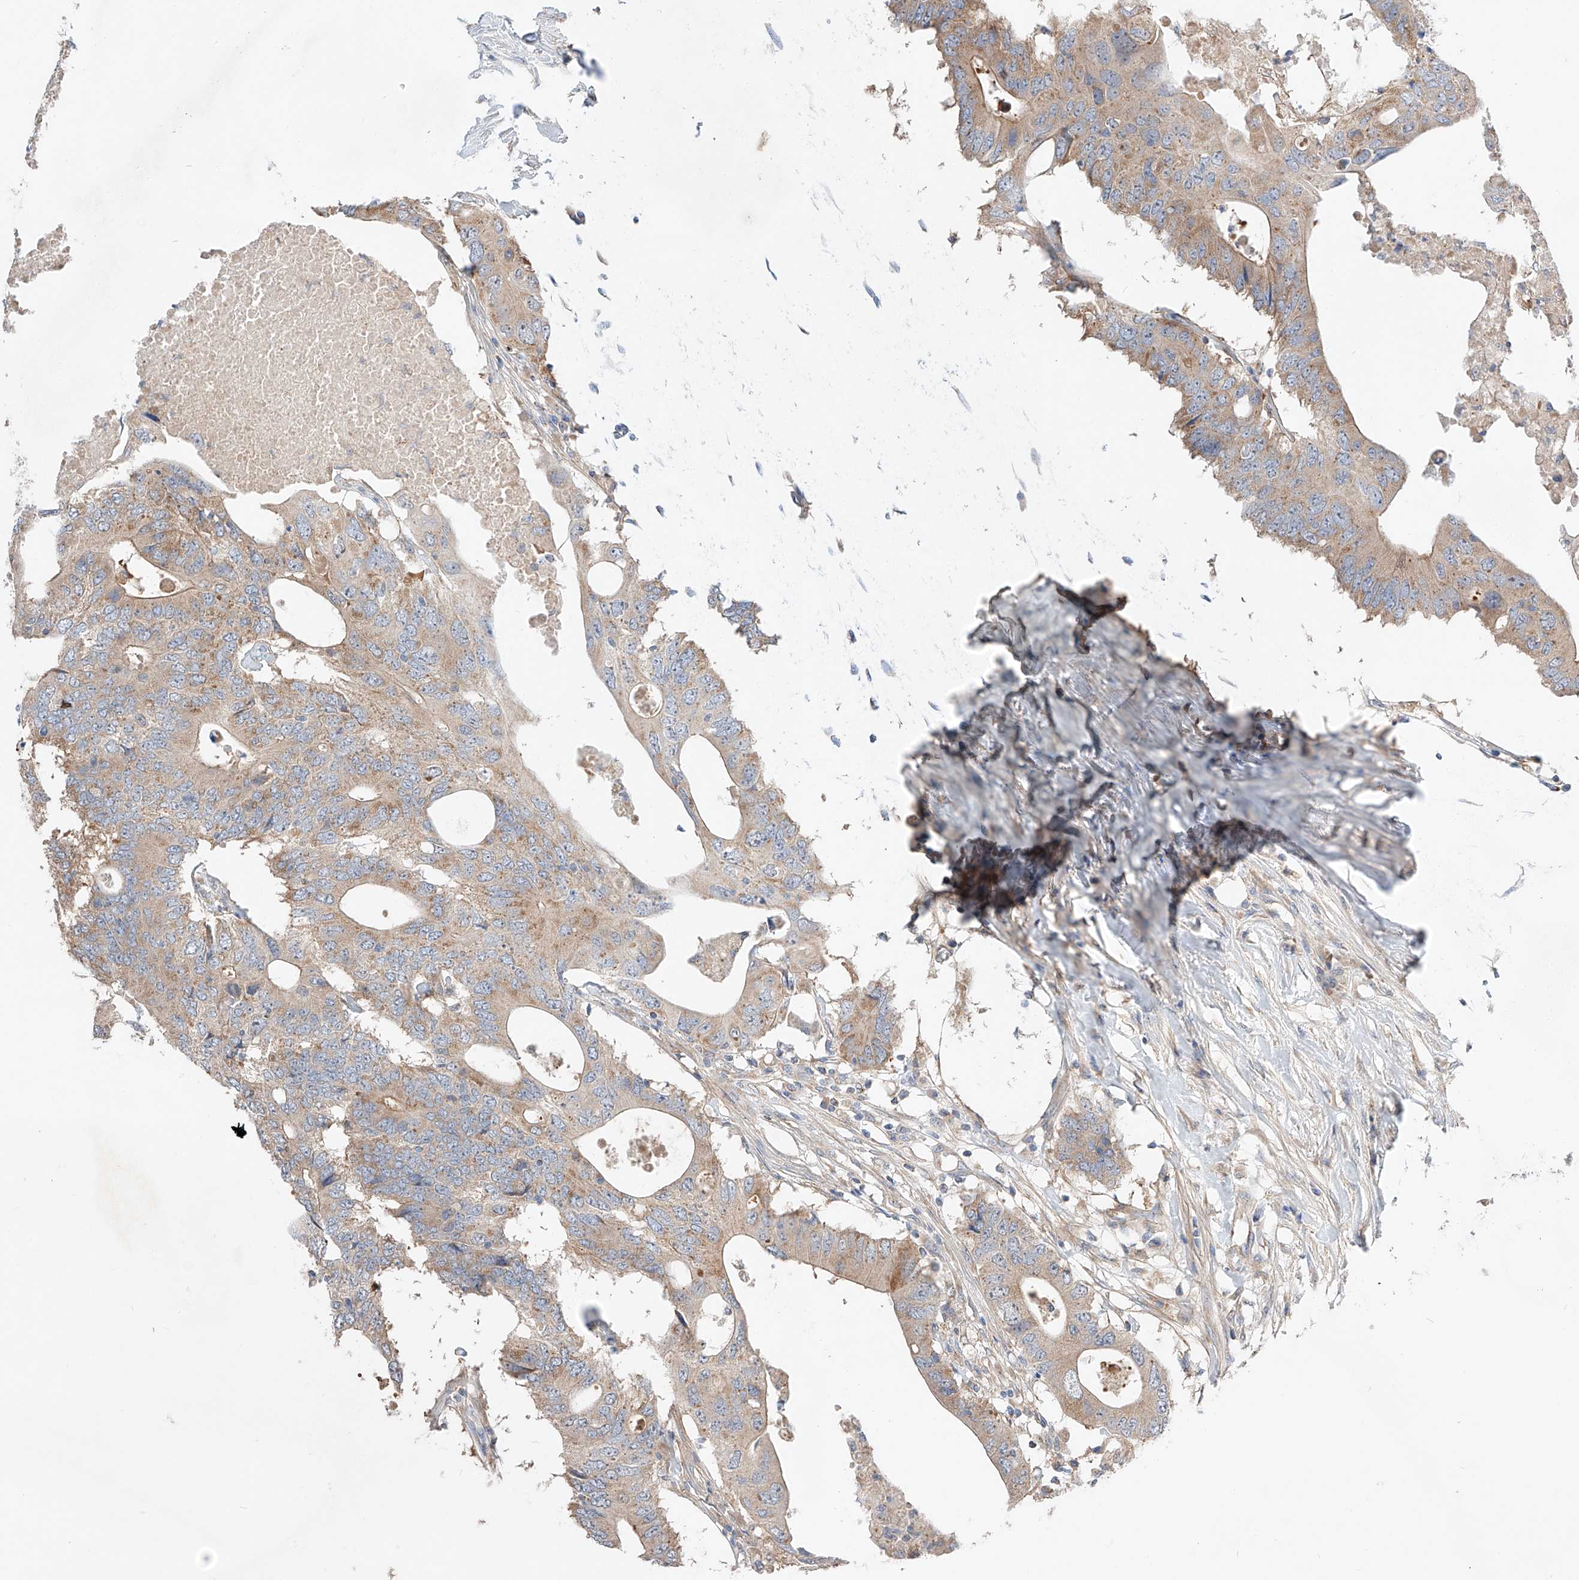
{"staining": {"intensity": "weak", "quantity": ">75%", "location": "cytoplasmic/membranous"}, "tissue": "colorectal cancer", "cell_type": "Tumor cells", "image_type": "cancer", "snomed": [{"axis": "morphology", "description": "Adenocarcinoma, NOS"}, {"axis": "topography", "description": "Colon"}], "caption": "Colorectal adenocarcinoma tissue reveals weak cytoplasmic/membranous positivity in about >75% of tumor cells, visualized by immunohistochemistry.", "gene": "RUSC1", "patient": {"sex": "male", "age": 71}}